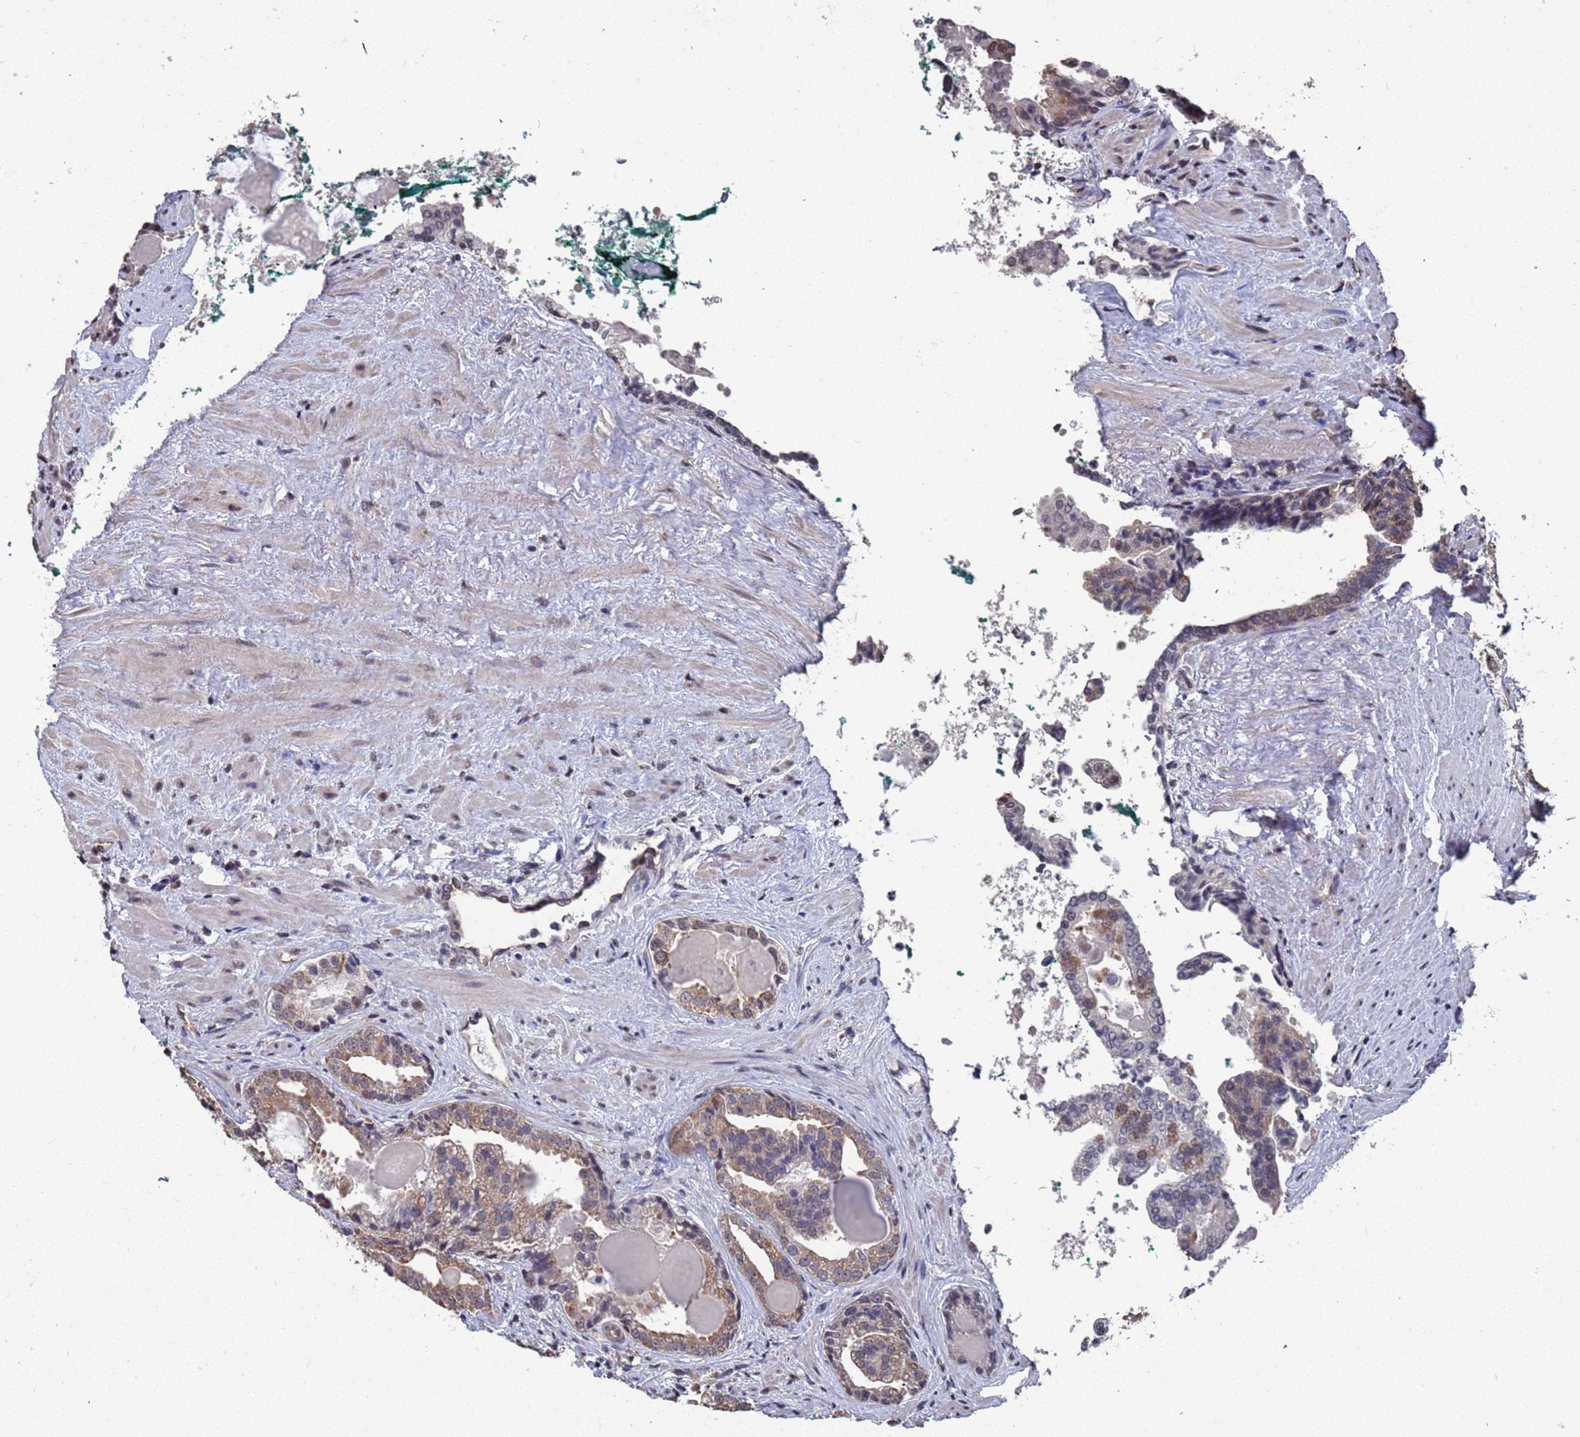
{"staining": {"intensity": "moderate", "quantity": "25%-75%", "location": "cytoplasmic/membranous"}, "tissue": "prostate cancer", "cell_type": "Tumor cells", "image_type": "cancer", "snomed": [{"axis": "morphology", "description": "Adenocarcinoma, High grade"}, {"axis": "topography", "description": "Prostate"}], "caption": "IHC photomicrograph of neoplastic tissue: human adenocarcinoma (high-grade) (prostate) stained using immunohistochemistry (IHC) reveals medium levels of moderate protein expression localized specifically in the cytoplasmic/membranous of tumor cells, appearing as a cytoplasmic/membranous brown color.", "gene": "CFAP119", "patient": {"sex": "male", "age": 60}}